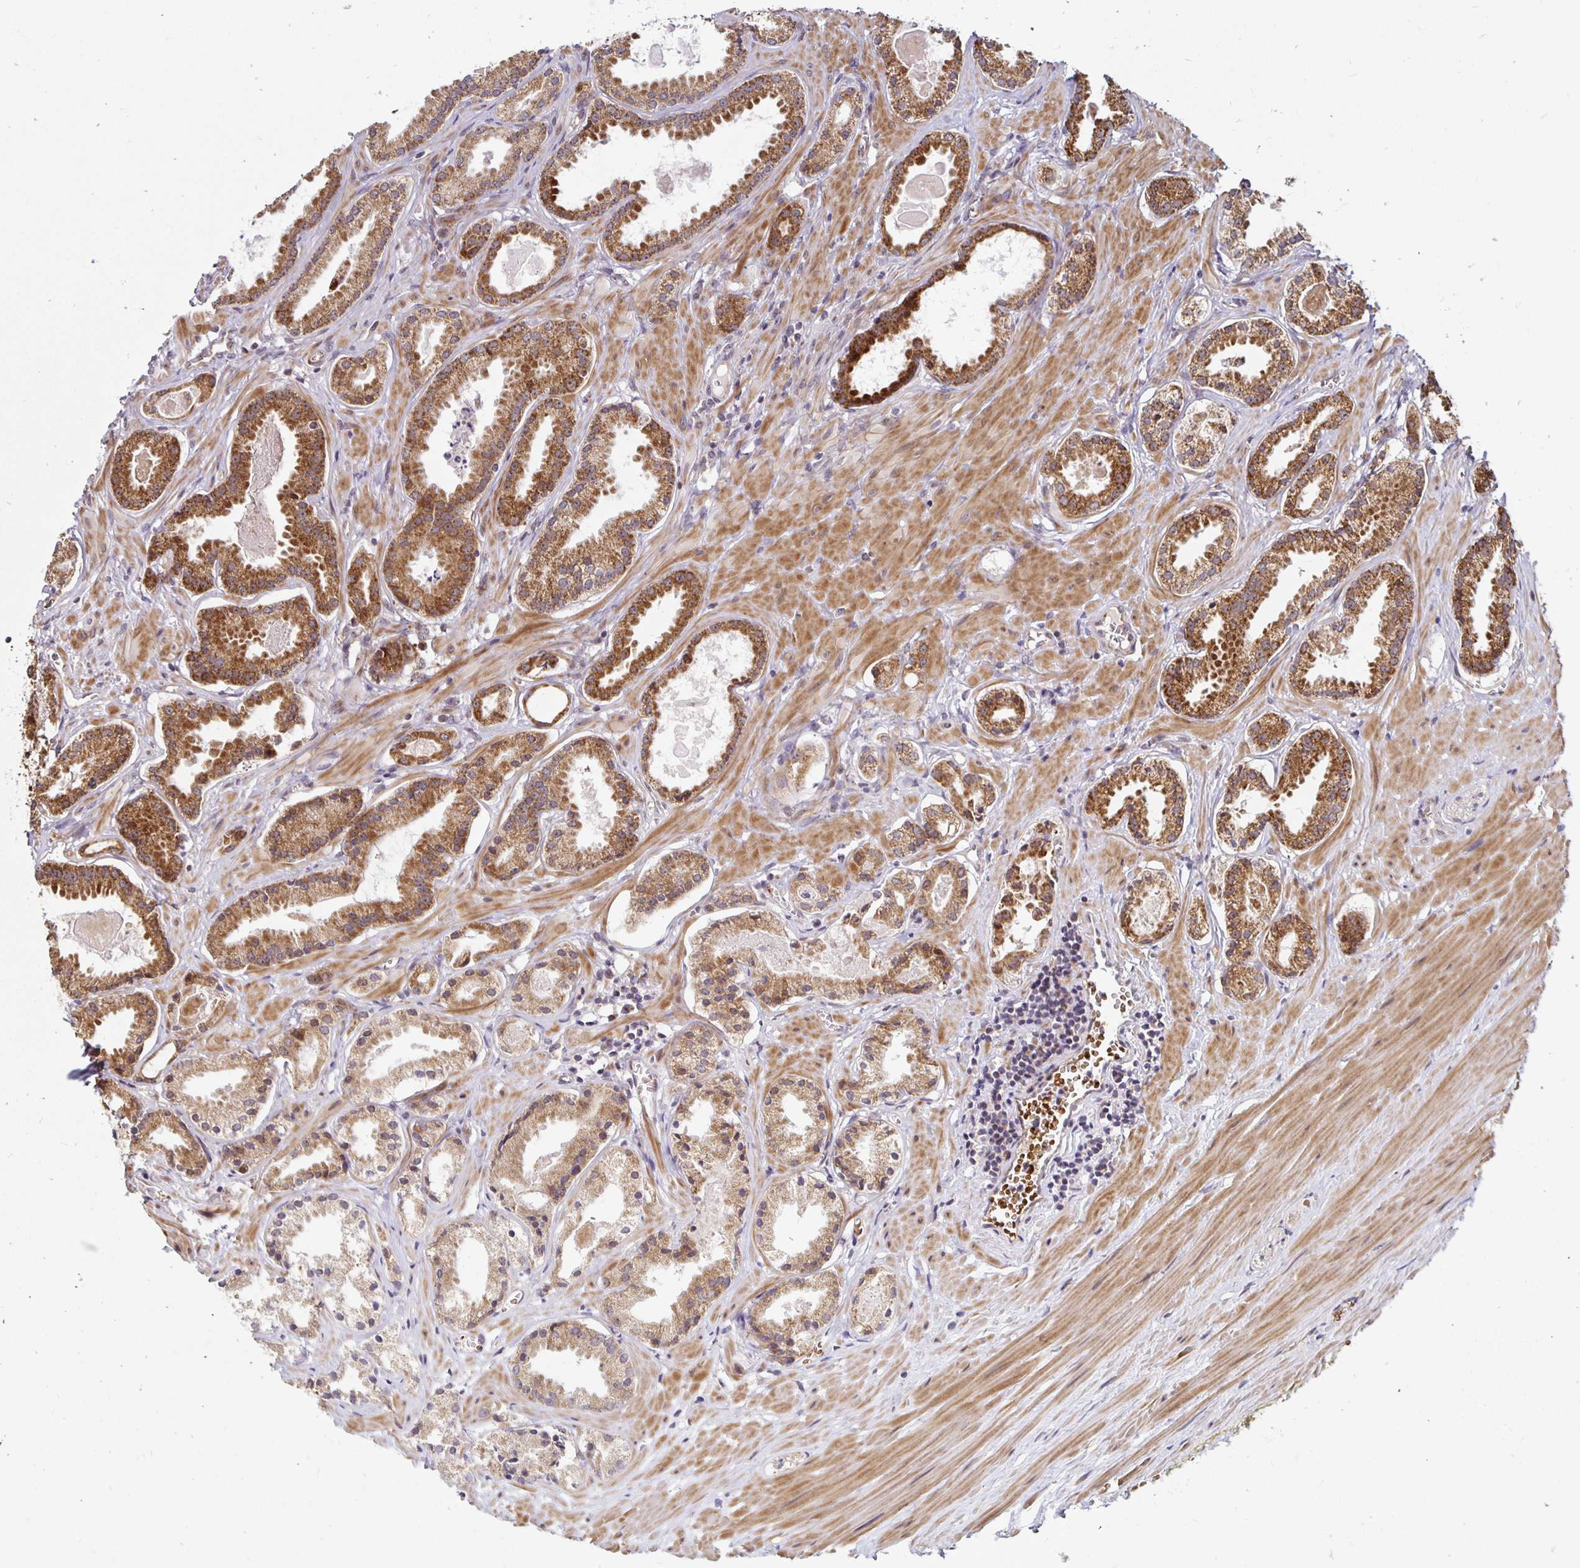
{"staining": {"intensity": "strong", "quantity": ">75%", "location": "cytoplasmic/membranous"}, "tissue": "prostate cancer", "cell_type": "Tumor cells", "image_type": "cancer", "snomed": [{"axis": "morphology", "description": "Adenocarcinoma, NOS"}, {"axis": "morphology", "description": "Adenocarcinoma, Low grade"}, {"axis": "topography", "description": "Prostate"}], "caption": "This histopathology image displays immunohistochemistry staining of prostate adenocarcinoma (low-grade), with high strong cytoplasmic/membranous expression in approximately >75% of tumor cells.", "gene": "MRPL28", "patient": {"sex": "male", "age": 64}}